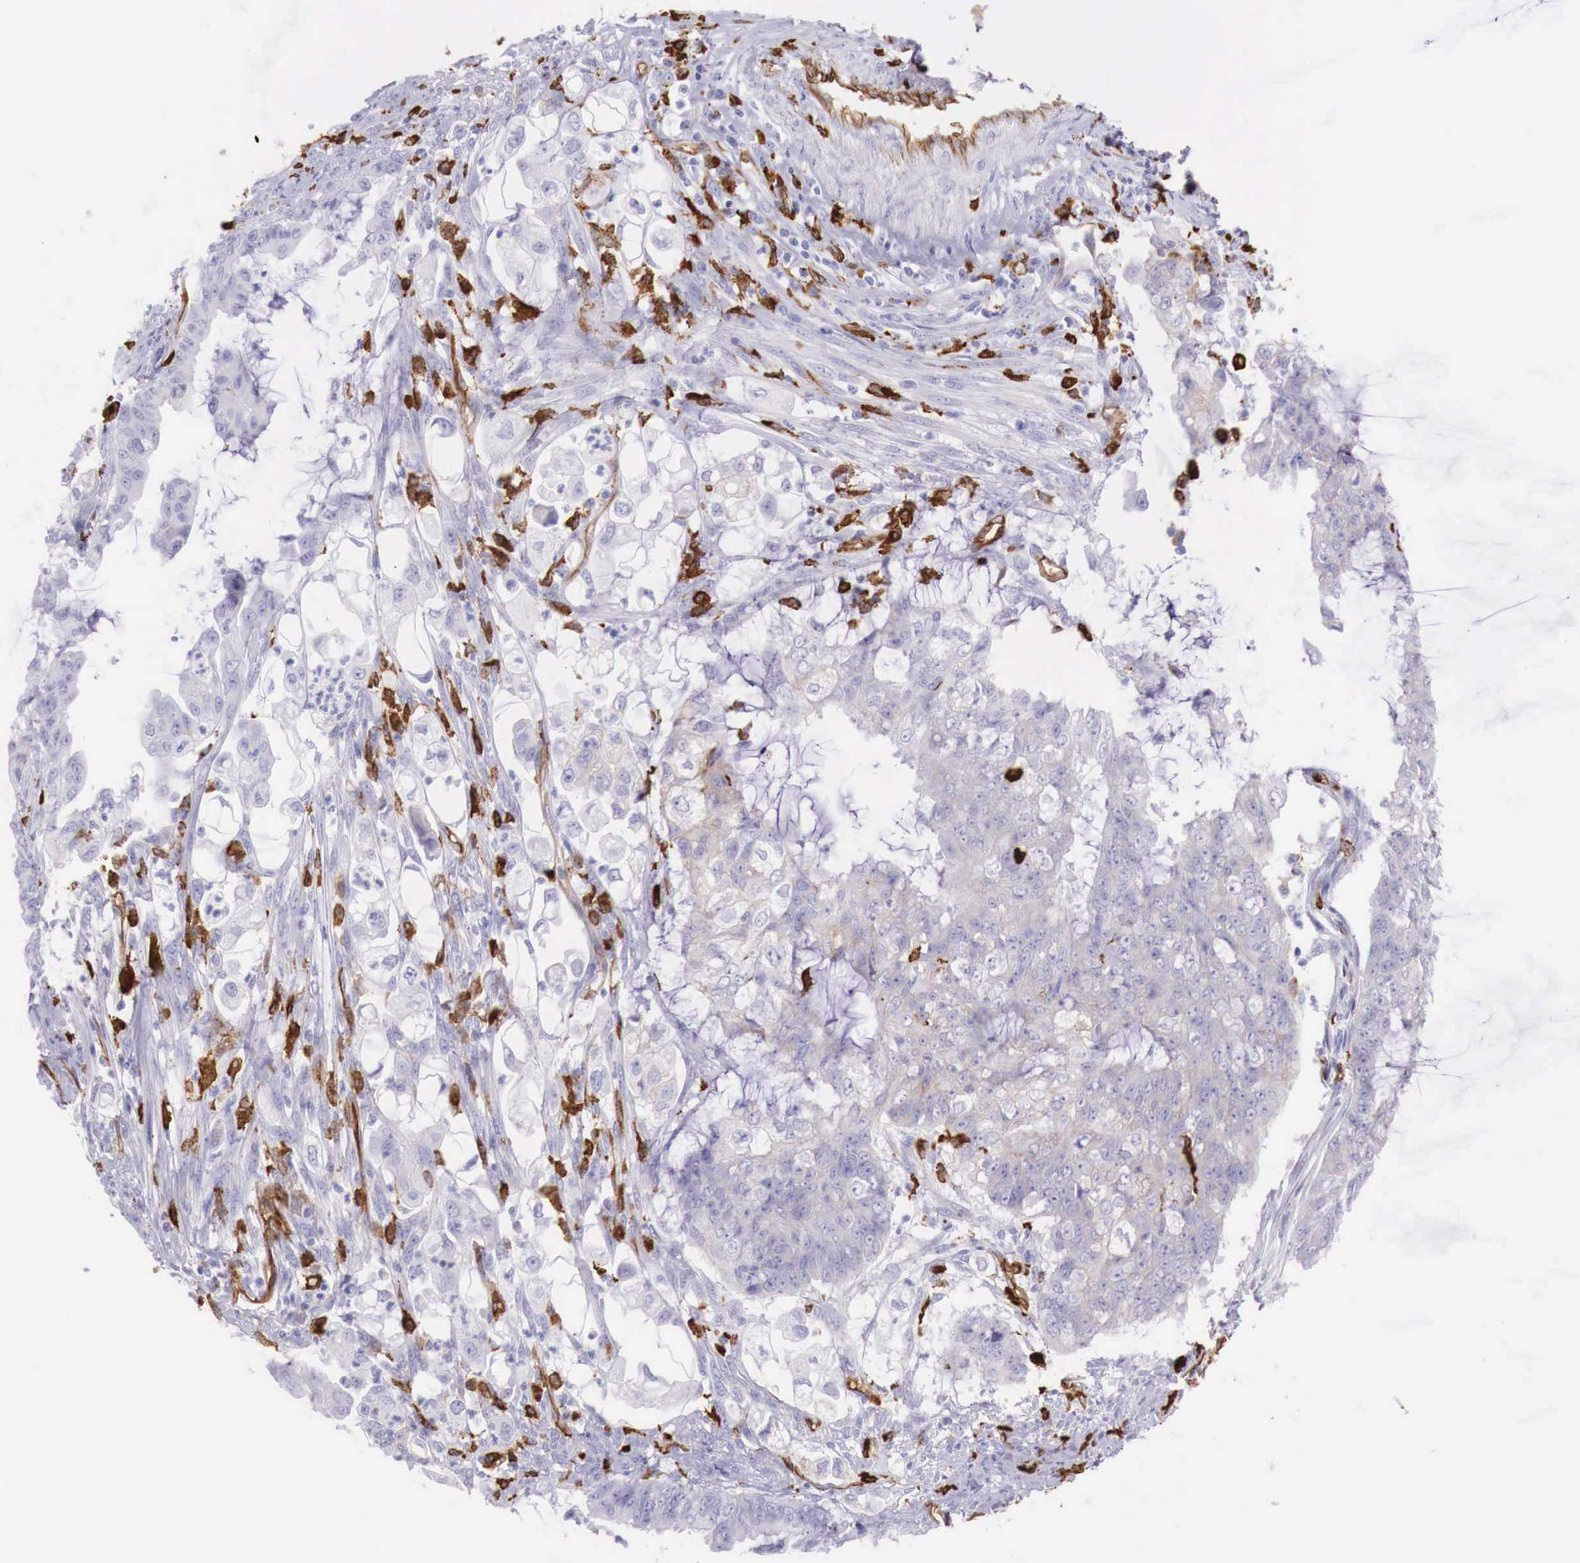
{"staining": {"intensity": "negative", "quantity": "none", "location": "none"}, "tissue": "endometrial cancer", "cell_type": "Tumor cells", "image_type": "cancer", "snomed": [{"axis": "morphology", "description": "Adenocarcinoma, NOS"}, {"axis": "topography", "description": "Endometrium"}], "caption": "DAB (3,3'-diaminobenzidine) immunohistochemical staining of human adenocarcinoma (endometrial) reveals no significant expression in tumor cells.", "gene": "MSR1", "patient": {"sex": "female", "age": 75}}